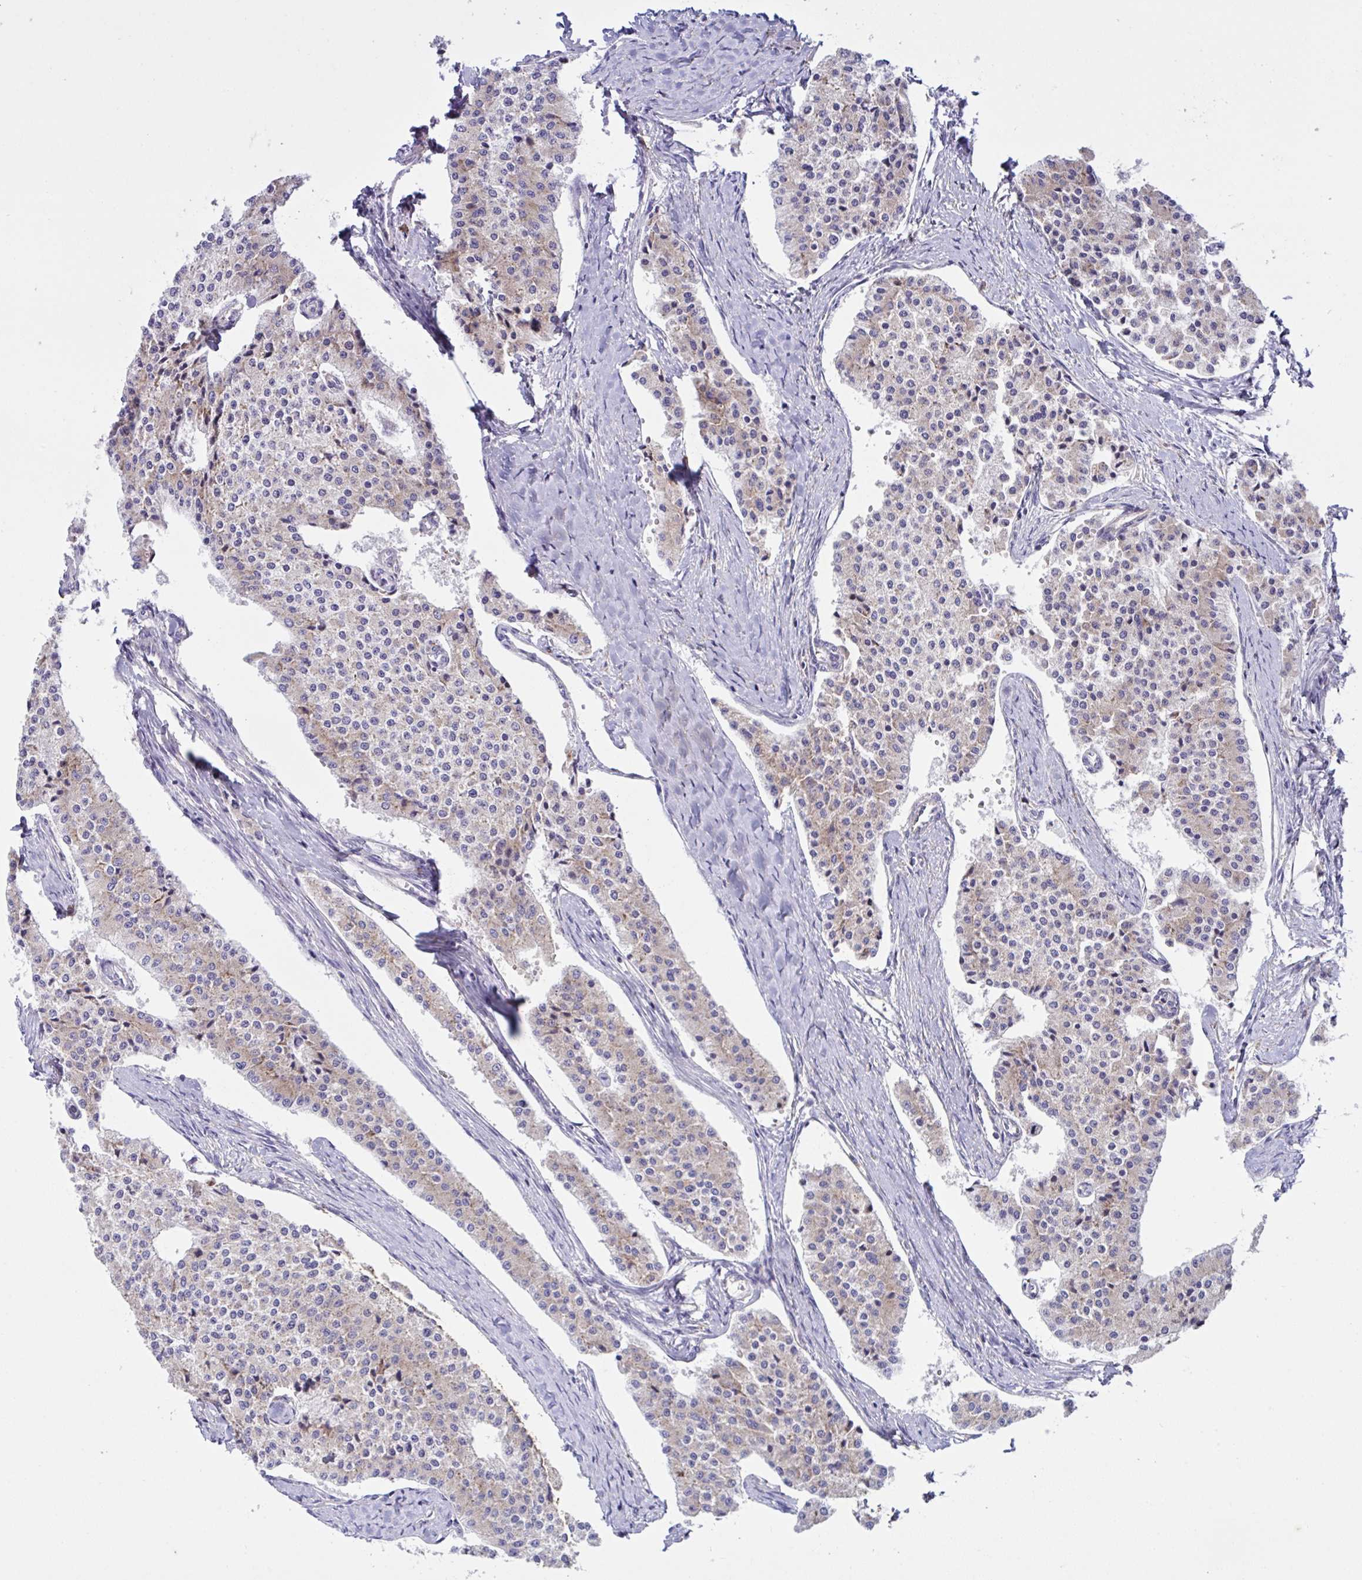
{"staining": {"intensity": "weak", "quantity": "<25%", "location": "cytoplasmic/membranous"}, "tissue": "carcinoid", "cell_type": "Tumor cells", "image_type": "cancer", "snomed": [{"axis": "morphology", "description": "Carcinoid, malignant, NOS"}, {"axis": "topography", "description": "Colon"}], "caption": "Immunohistochemistry (IHC) of human carcinoid displays no staining in tumor cells. The staining was performed using DAB (3,3'-diaminobenzidine) to visualize the protein expression in brown, while the nuclei were stained in blue with hematoxylin (Magnification: 20x).", "gene": "FAU", "patient": {"sex": "female", "age": 52}}